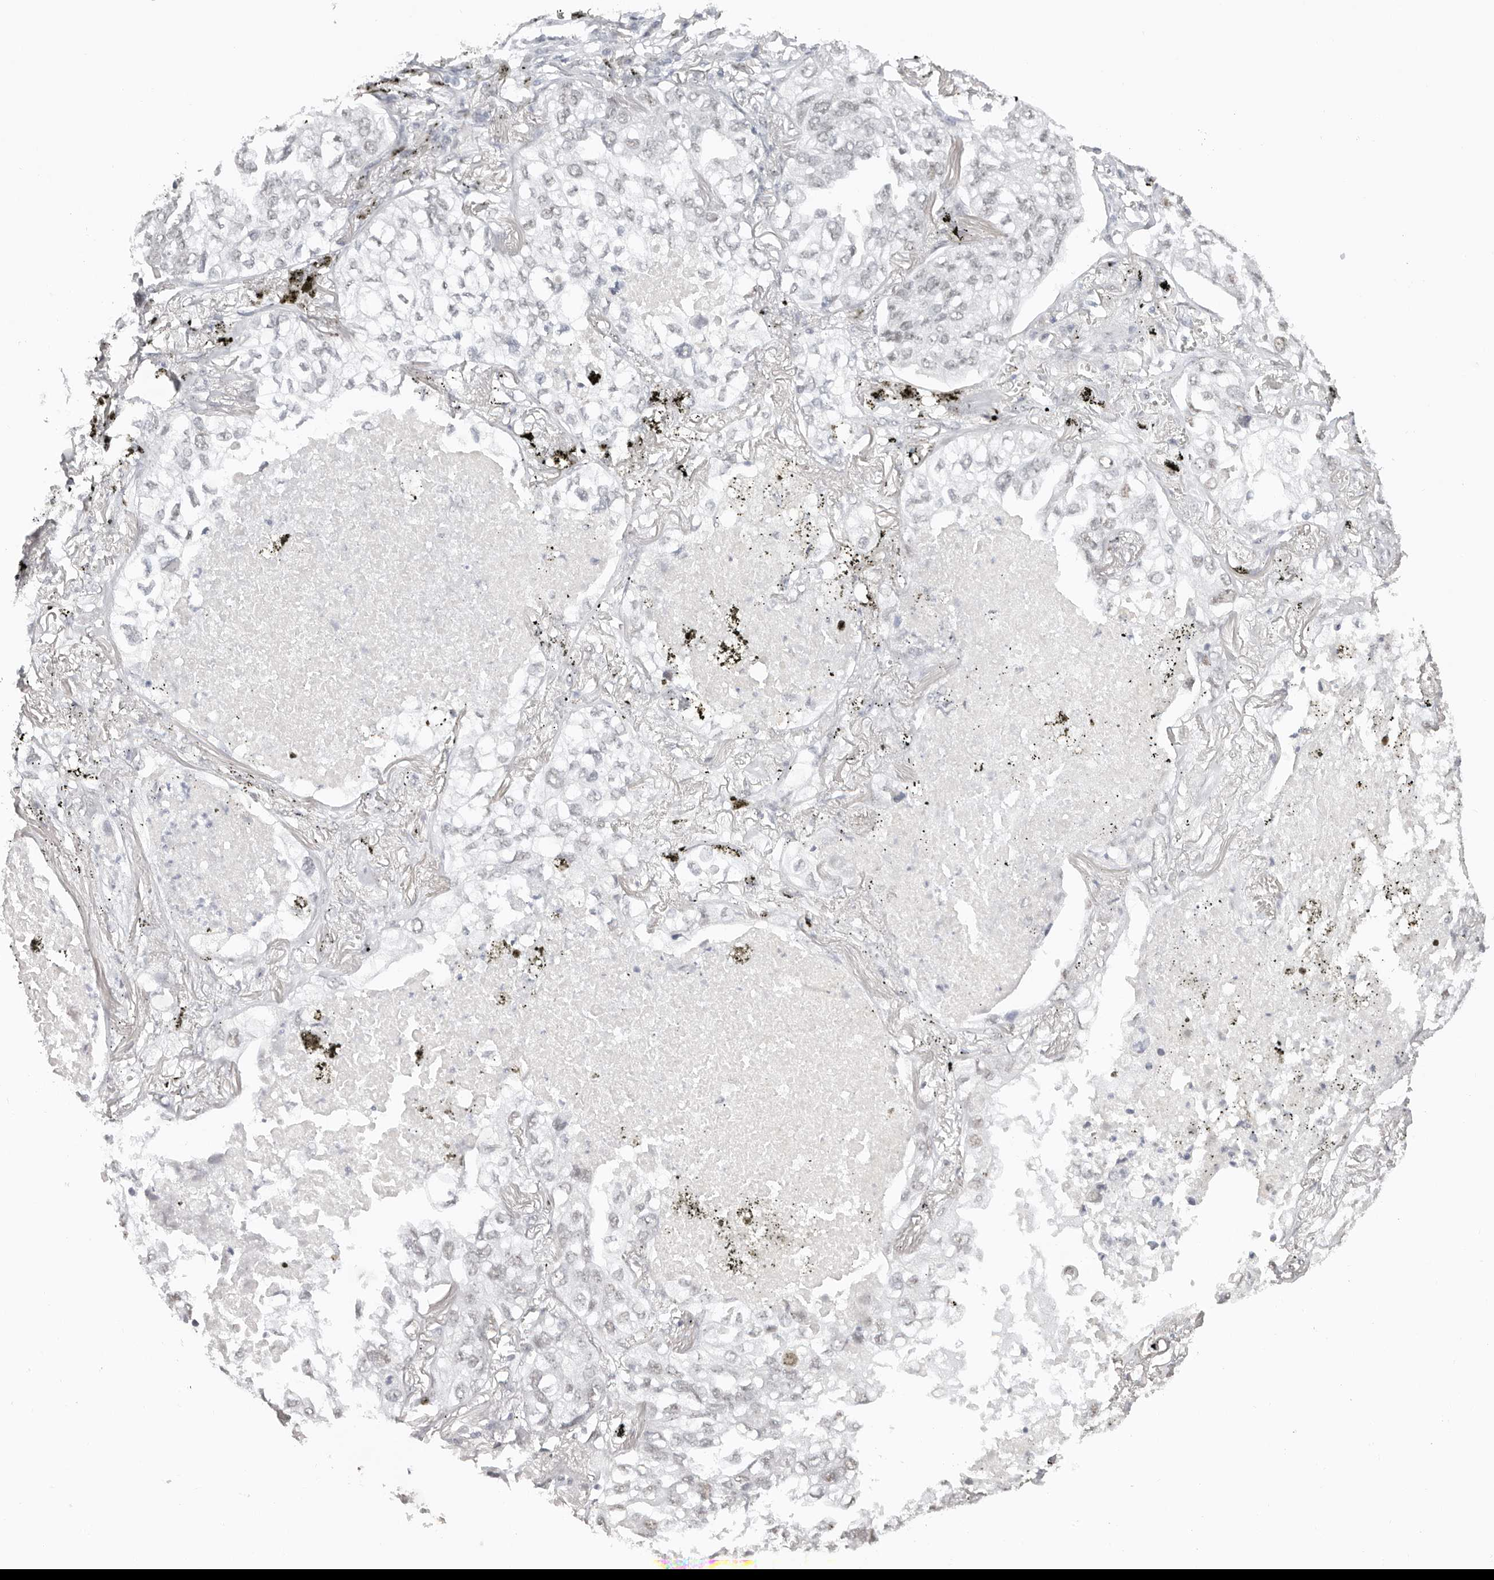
{"staining": {"intensity": "negative", "quantity": "none", "location": "none"}, "tissue": "lung cancer", "cell_type": "Tumor cells", "image_type": "cancer", "snomed": [{"axis": "morphology", "description": "Adenocarcinoma, NOS"}, {"axis": "topography", "description": "Lung"}], "caption": "This histopathology image is of lung cancer stained with immunohistochemistry (IHC) to label a protein in brown with the nuclei are counter-stained blue. There is no staining in tumor cells.", "gene": "LARP7", "patient": {"sex": "male", "age": 65}}